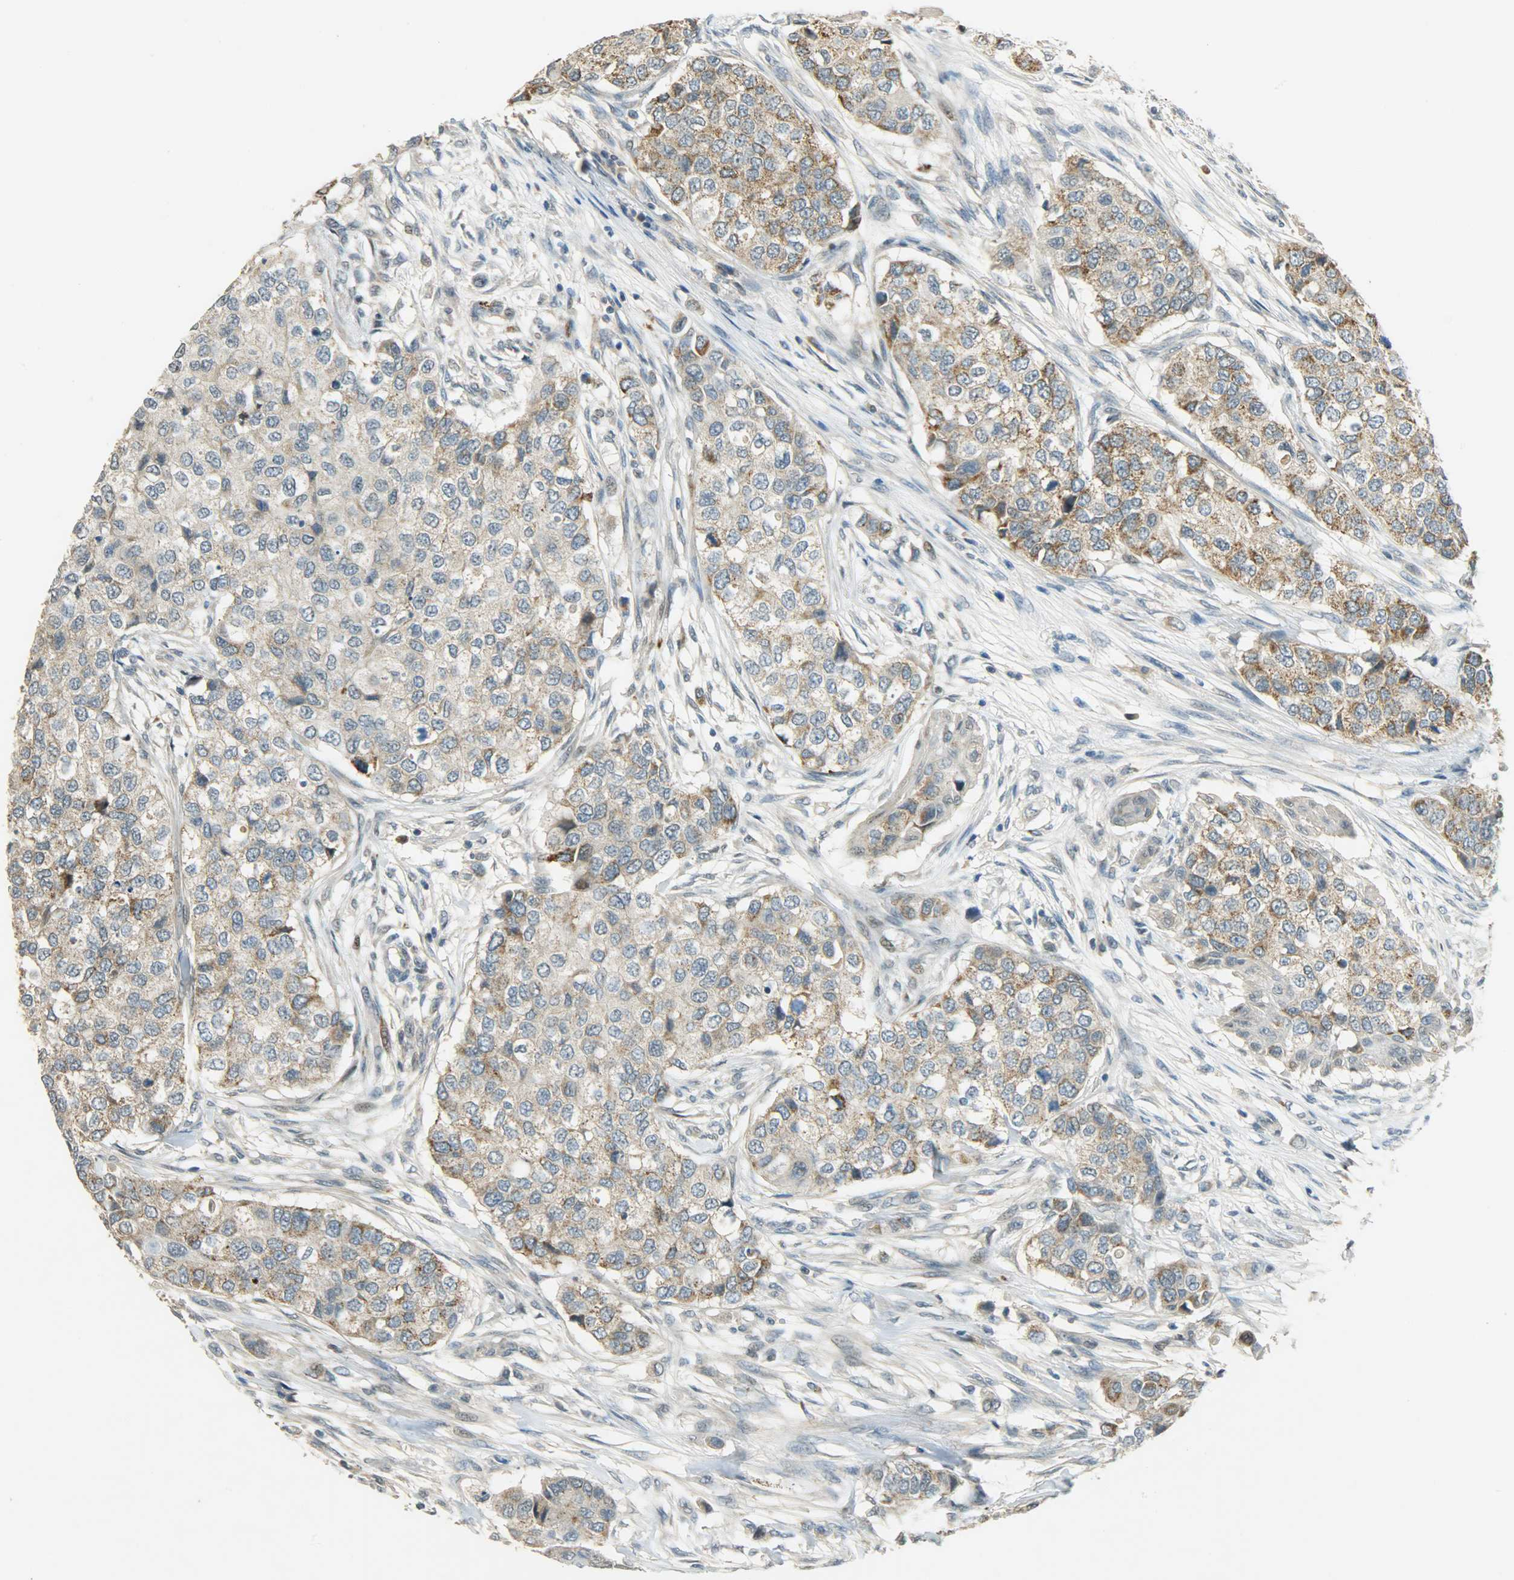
{"staining": {"intensity": "weak", "quantity": ">75%", "location": "cytoplasmic/membranous"}, "tissue": "breast cancer", "cell_type": "Tumor cells", "image_type": "cancer", "snomed": [{"axis": "morphology", "description": "Normal tissue, NOS"}, {"axis": "morphology", "description": "Duct carcinoma"}, {"axis": "topography", "description": "Breast"}], "caption": "Breast cancer stained with a brown dye shows weak cytoplasmic/membranous positive staining in about >75% of tumor cells.", "gene": "HDHD5", "patient": {"sex": "female", "age": 49}}